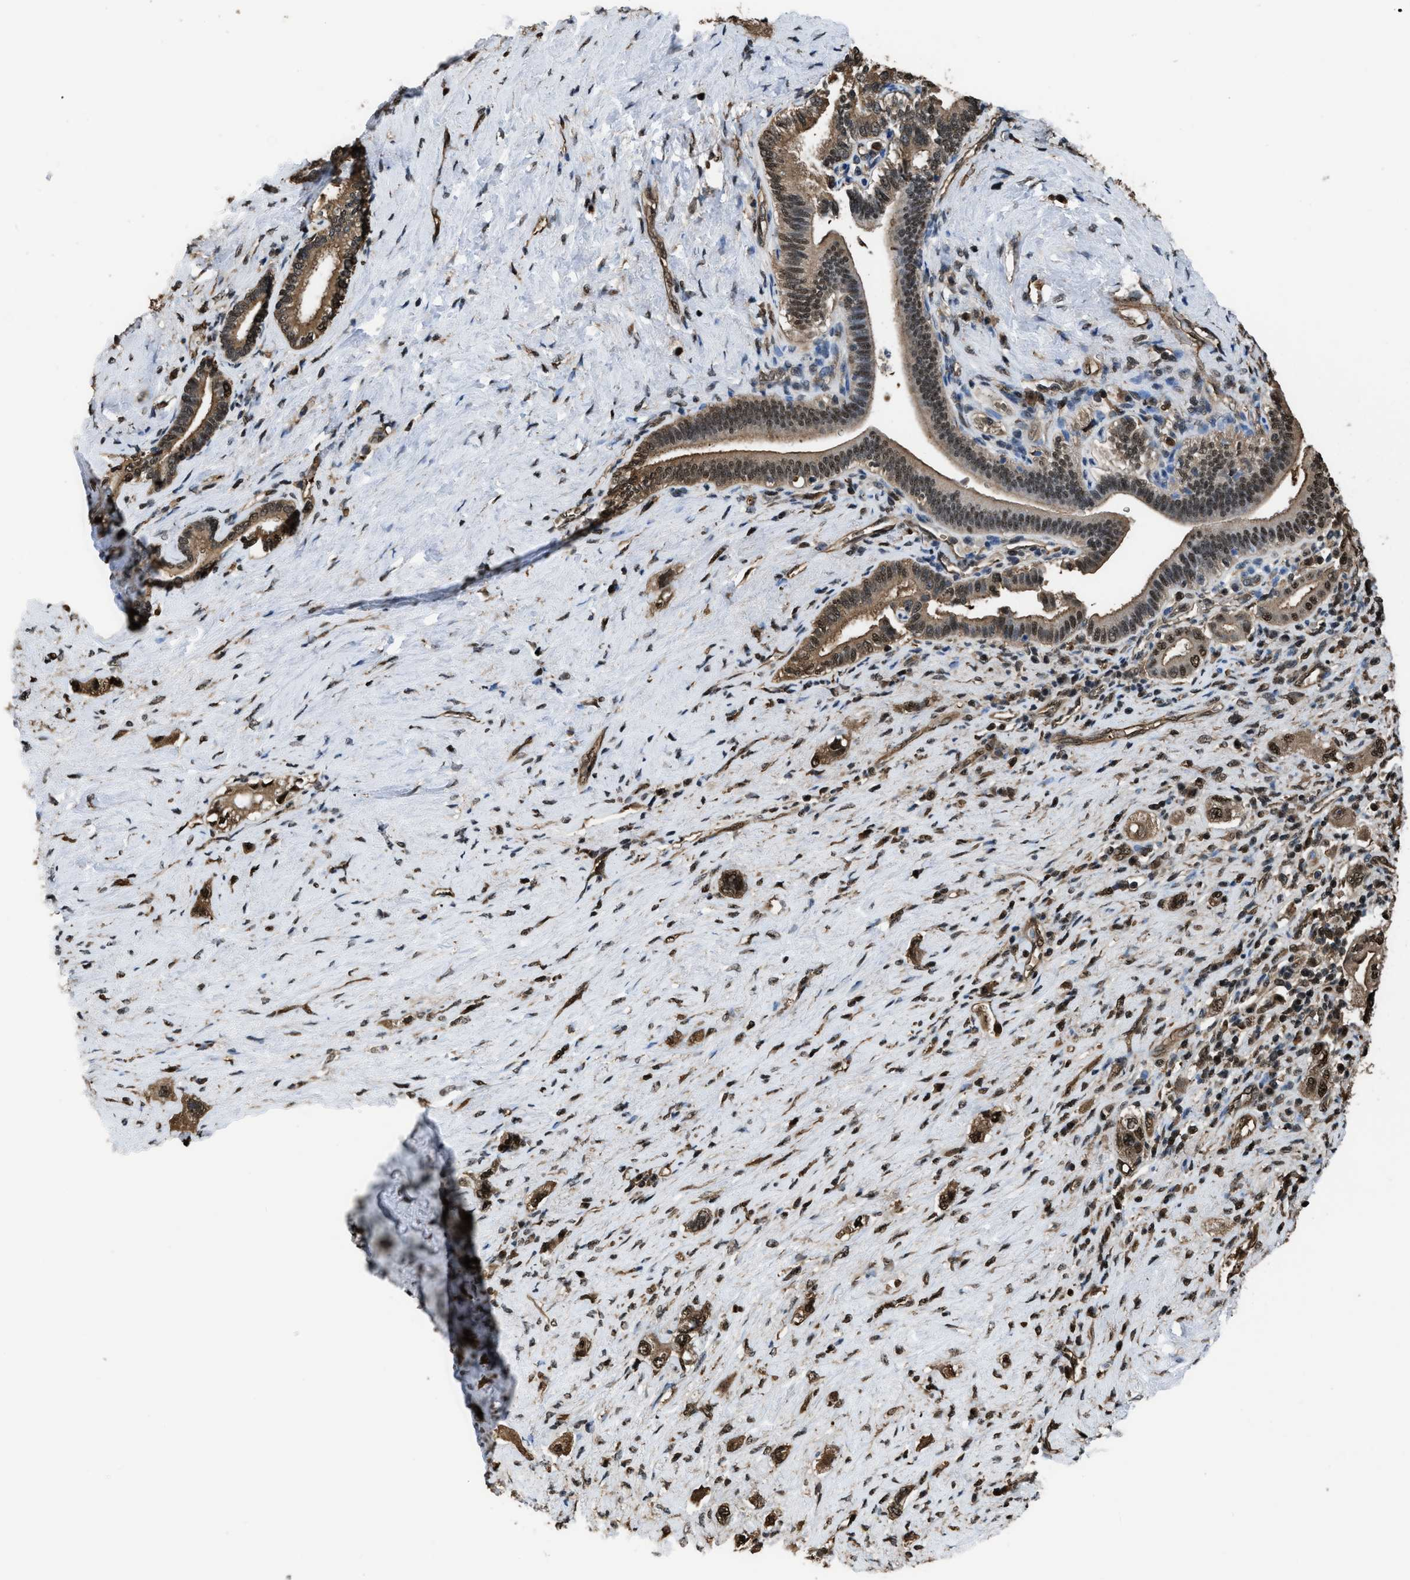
{"staining": {"intensity": "moderate", "quantity": ">75%", "location": "cytoplasmic/membranous,nuclear"}, "tissue": "pancreatic cancer", "cell_type": "Tumor cells", "image_type": "cancer", "snomed": [{"axis": "morphology", "description": "Adenocarcinoma, NOS"}, {"axis": "topography", "description": "Pancreas"}], "caption": "Immunohistochemistry (IHC) of pancreatic cancer (adenocarcinoma) exhibits medium levels of moderate cytoplasmic/membranous and nuclear staining in about >75% of tumor cells. Ihc stains the protein in brown and the nuclei are stained blue.", "gene": "FNTA", "patient": {"sex": "female", "age": 73}}